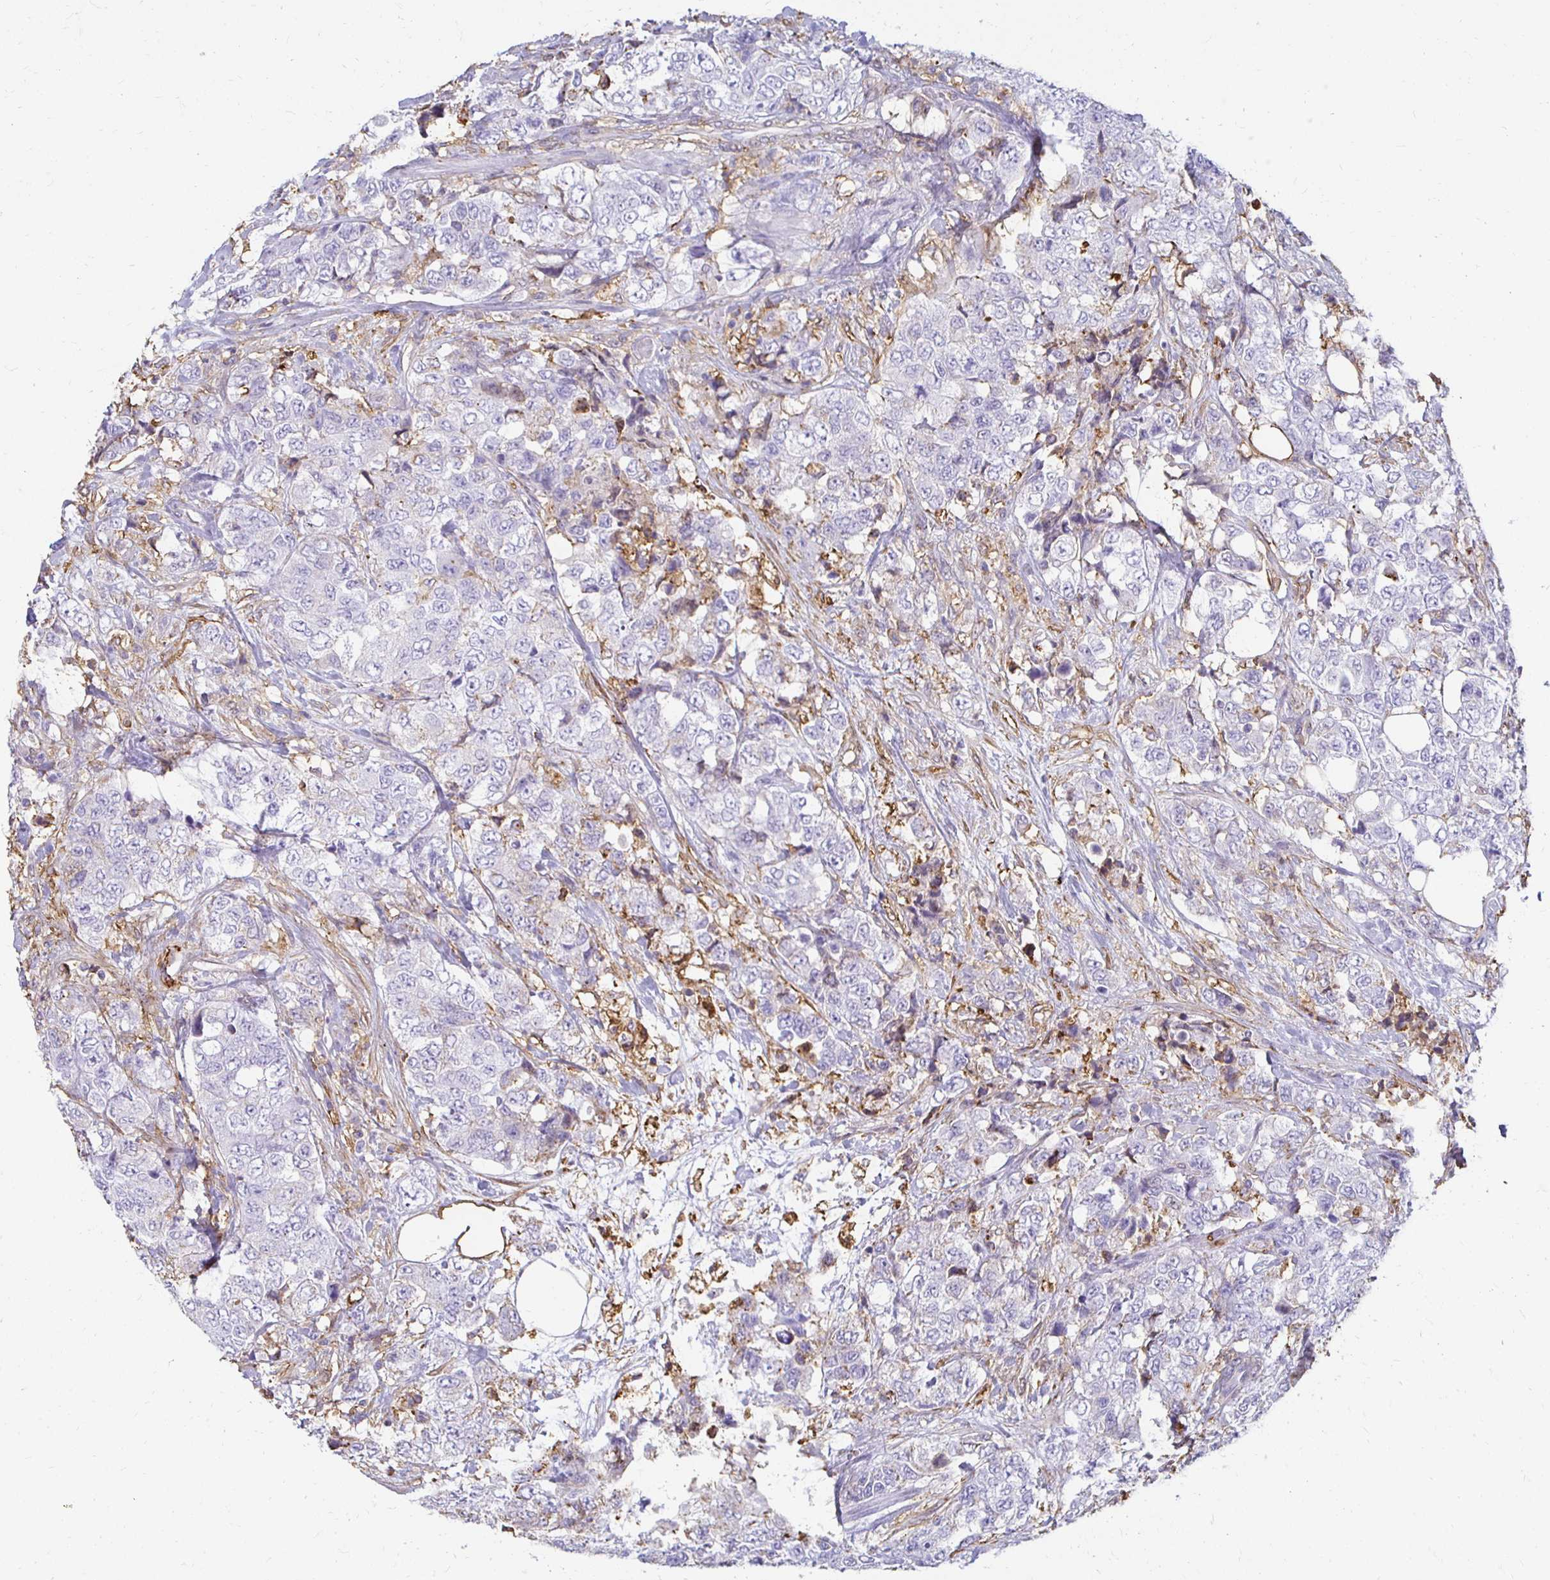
{"staining": {"intensity": "negative", "quantity": "none", "location": "none"}, "tissue": "urothelial cancer", "cell_type": "Tumor cells", "image_type": "cancer", "snomed": [{"axis": "morphology", "description": "Urothelial carcinoma, High grade"}, {"axis": "topography", "description": "Urinary bladder"}], "caption": "DAB (3,3'-diaminobenzidine) immunohistochemical staining of human urothelial carcinoma (high-grade) exhibits no significant expression in tumor cells. The staining is performed using DAB brown chromogen with nuclei counter-stained in using hematoxylin.", "gene": "TAS1R3", "patient": {"sex": "female", "age": 78}}